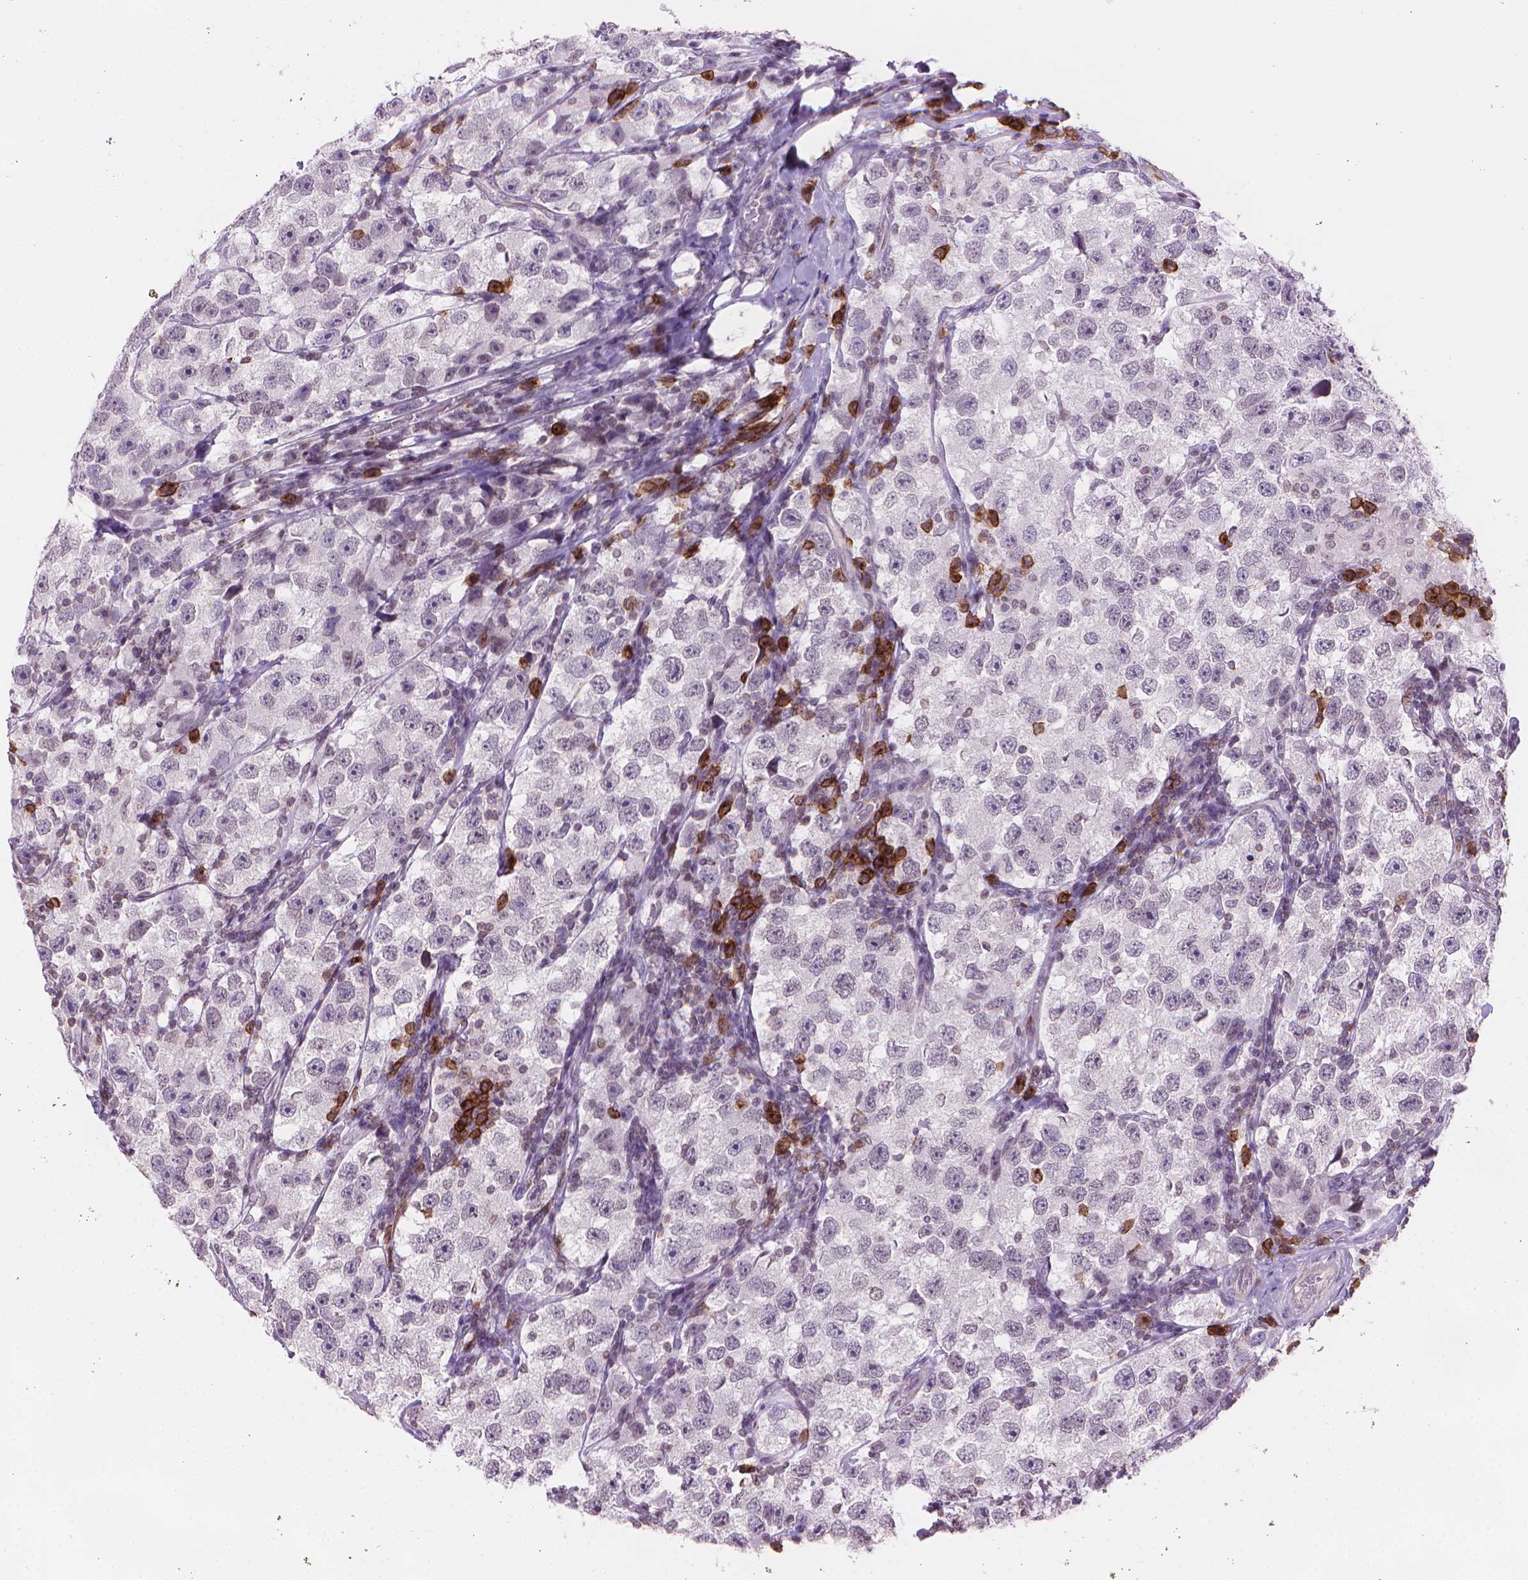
{"staining": {"intensity": "negative", "quantity": "none", "location": "none"}, "tissue": "testis cancer", "cell_type": "Tumor cells", "image_type": "cancer", "snomed": [{"axis": "morphology", "description": "Seminoma, NOS"}, {"axis": "topography", "description": "Testis"}], "caption": "Tumor cells are negative for protein expression in human testis seminoma. (DAB (3,3'-diaminobenzidine) immunohistochemistry (IHC) with hematoxylin counter stain).", "gene": "TMEM184A", "patient": {"sex": "male", "age": 26}}